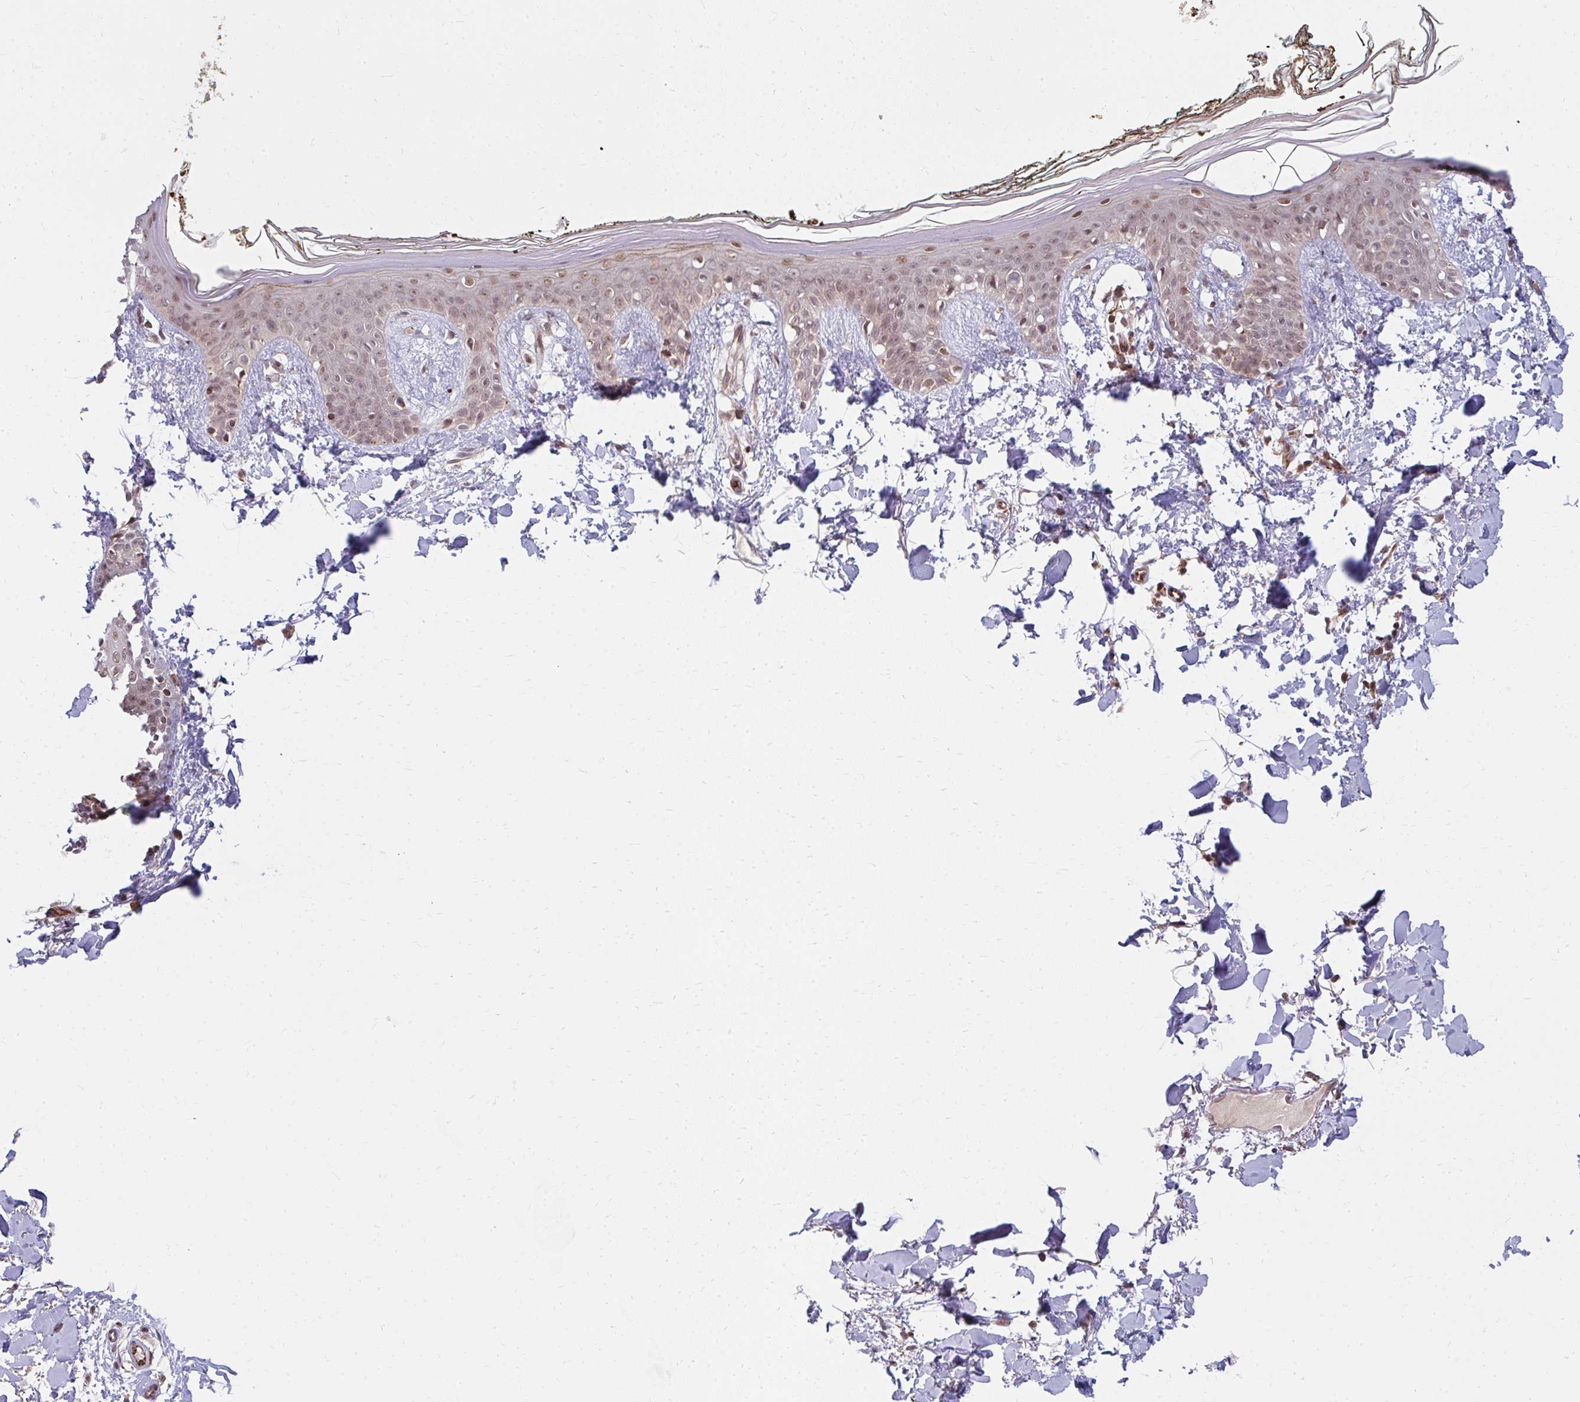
{"staining": {"intensity": "moderate", "quantity": ">75%", "location": "cytoplasmic/membranous,nuclear"}, "tissue": "skin", "cell_type": "Fibroblasts", "image_type": "normal", "snomed": [{"axis": "morphology", "description": "Normal tissue, NOS"}, {"axis": "topography", "description": "Skin"}], "caption": "Immunohistochemistry (IHC) photomicrograph of normal skin stained for a protein (brown), which demonstrates medium levels of moderate cytoplasmic/membranous,nuclear staining in approximately >75% of fibroblasts.", "gene": "GTF3C6", "patient": {"sex": "female", "age": 34}}